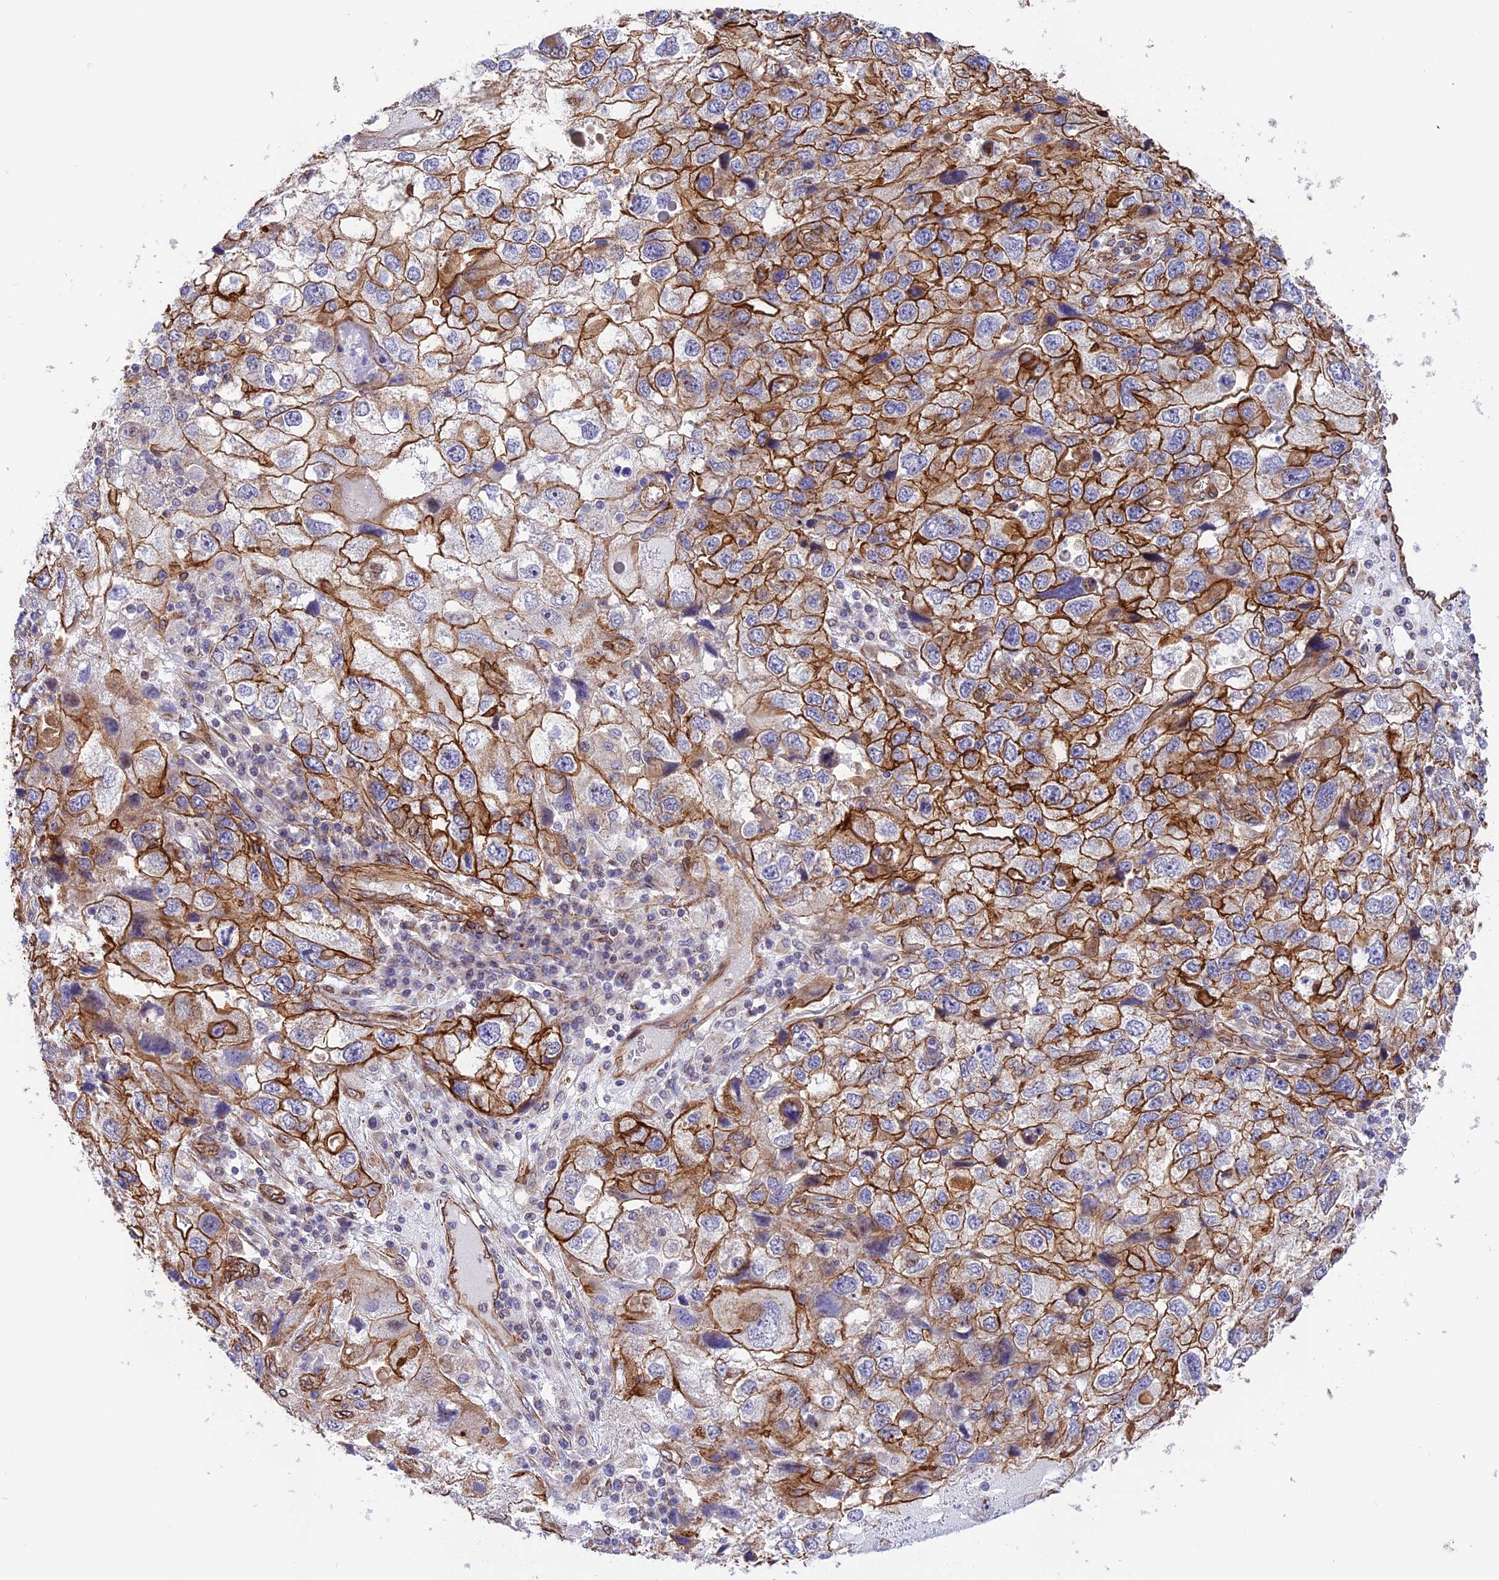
{"staining": {"intensity": "strong", "quantity": ">75%", "location": "cytoplasmic/membranous"}, "tissue": "endometrial cancer", "cell_type": "Tumor cells", "image_type": "cancer", "snomed": [{"axis": "morphology", "description": "Adenocarcinoma, NOS"}, {"axis": "topography", "description": "Endometrium"}], "caption": "This is an image of IHC staining of adenocarcinoma (endometrial), which shows strong staining in the cytoplasmic/membranous of tumor cells.", "gene": "R3HDM4", "patient": {"sex": "female", "age": 49}}